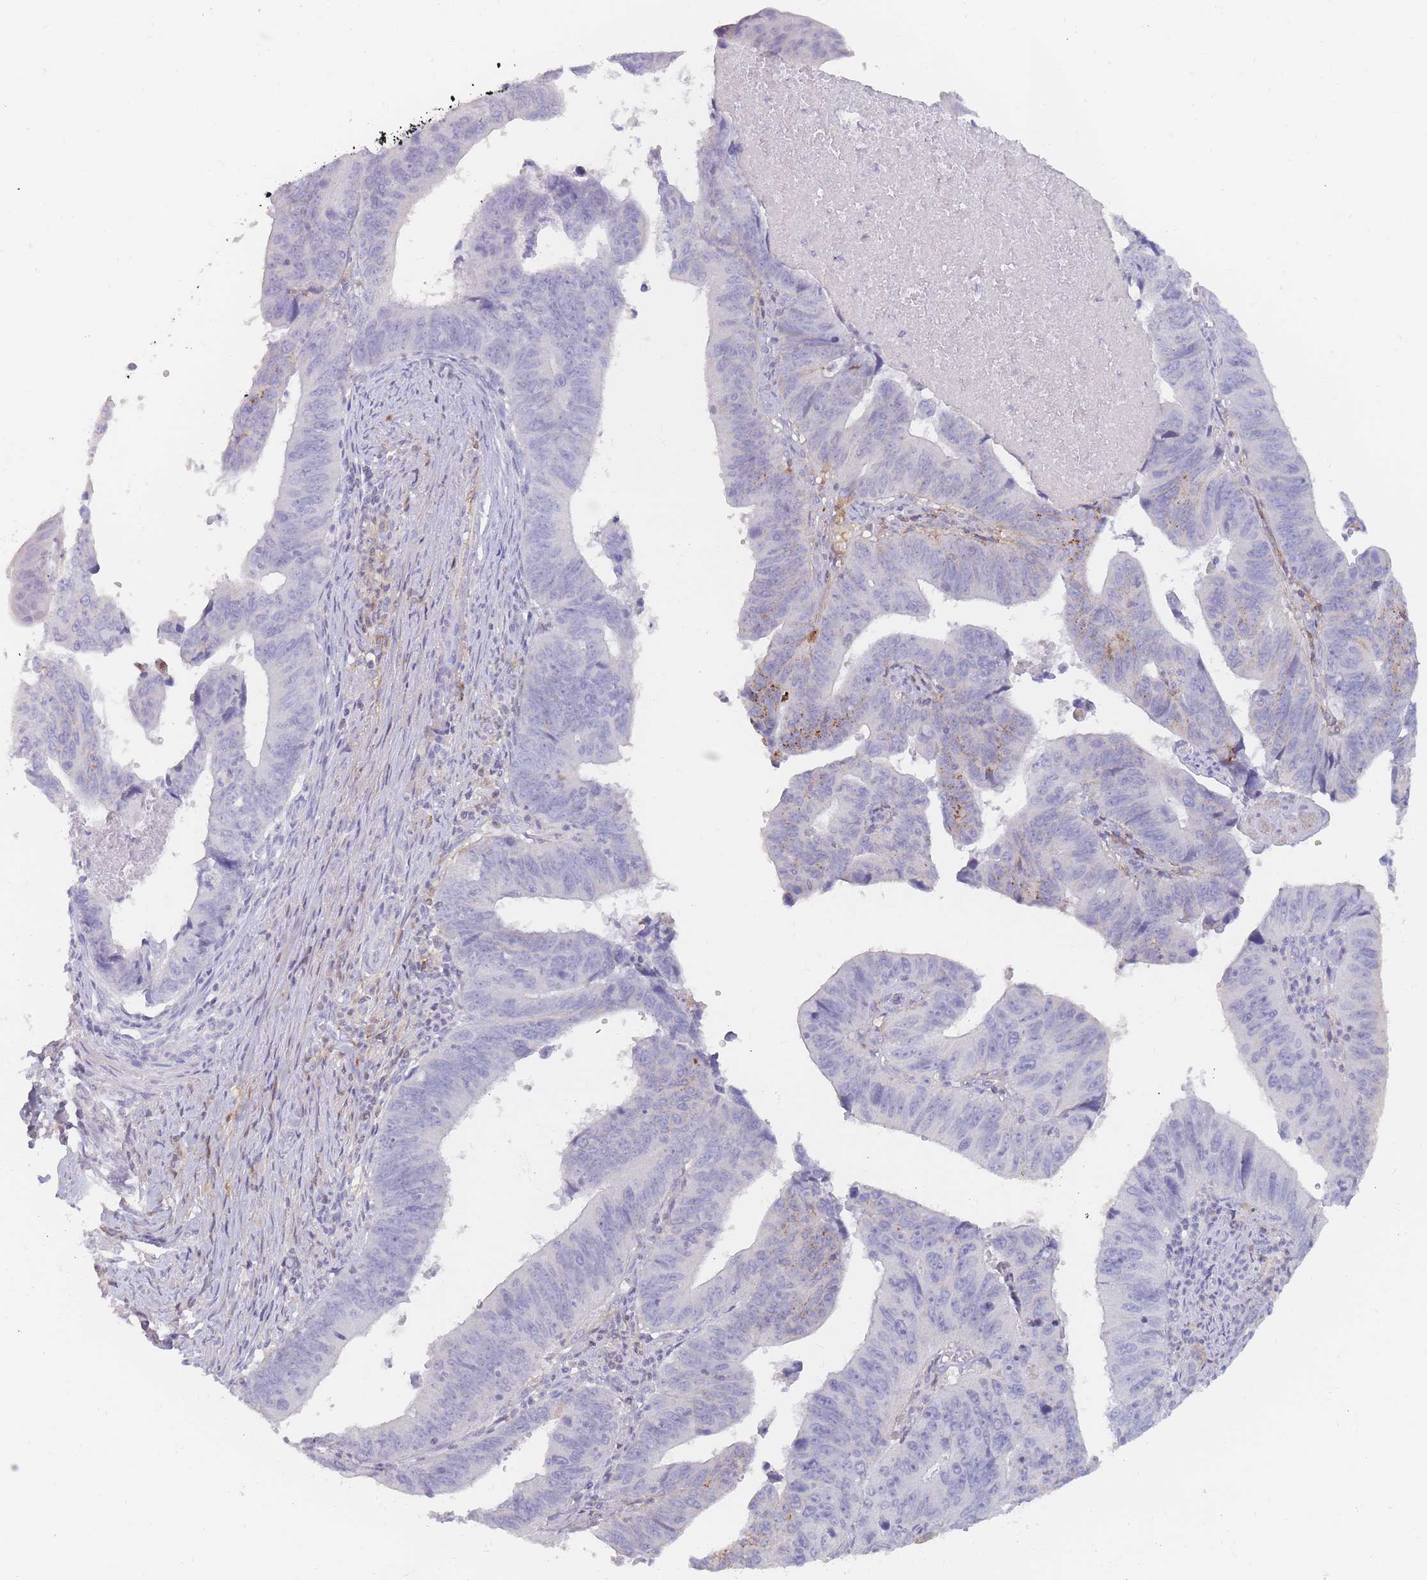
{"staining": {"intensity": "weak", "quantity": "<25%", "location": "cytoplasmic/membranous"}, "tissue": "stomach cancer", "cell_type": "Tumor cells", "image_type": "cancer", "snomed": [{"axis": "morphology", "description": "Adenocarcinoma, NOS"}, {"axis": "topography", "description": "Stomach"}], "caption": "This is an IHC histopathology image of stomach adenocarcinoma. There is no staining in tumor cells.", "gene": "PRG4", "patient": {"sex": "male", "age": 59}}